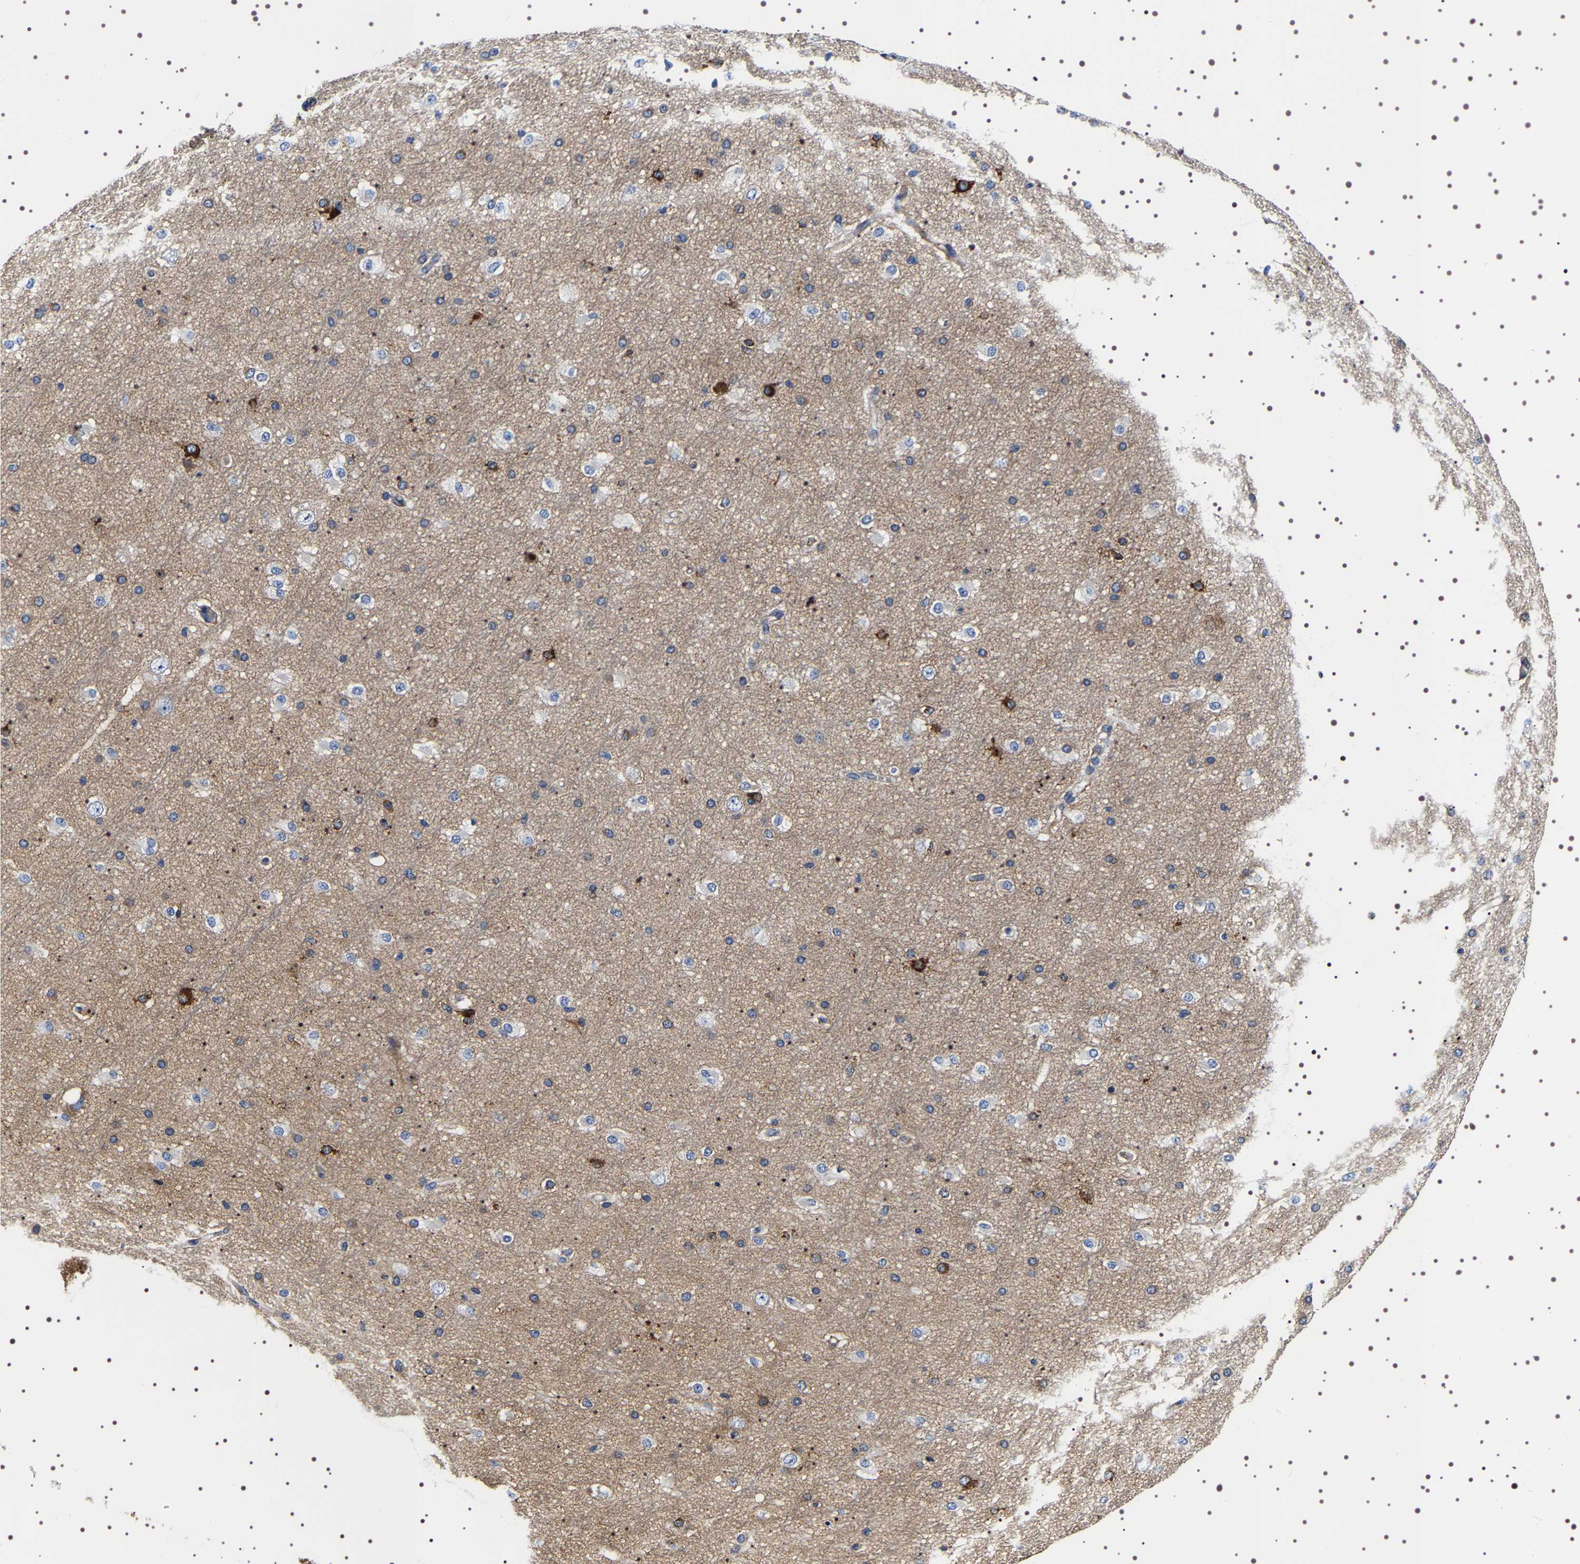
{"staining": {"intensity": "moderate", "quantity": ">75%", "location": "cytoplasmic/membranous"}, "tissue": "cerebral cortex", "cell_type": "Endothelial cells", "image_type": "normal", "snomed": [{"axis": "morphology", "description": "Normal tissue, NOS"}, {"axis": "morphology", "description": "Developmental malformation"}, {"axis": "topography", "description": "Cerebral cortex"}], "caption": "Immunohistochemical staining of unremarkable cerebral cortex reveals >75% levels of moderate cytoplasmic/membranous protein expression in about >75% of endothelial cells.", "gene": "SQLE", "patient": {"sex": "female", "age": 30}}